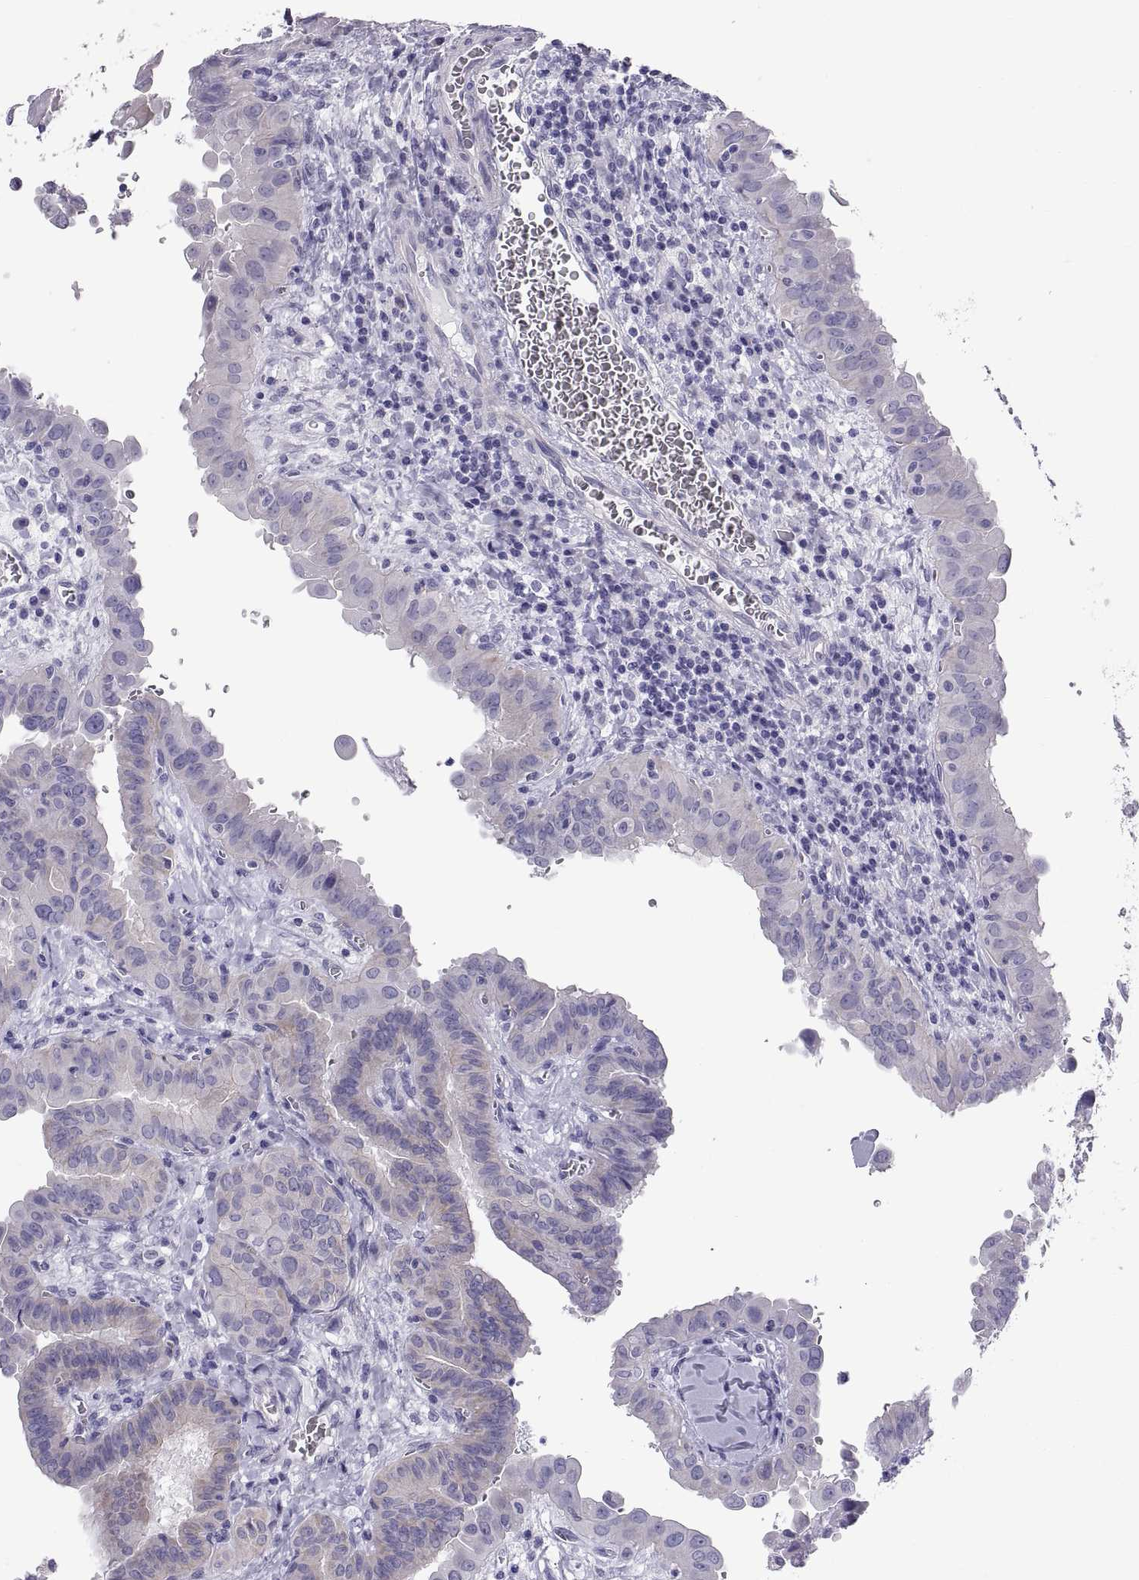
{"staining": {"intensity": "negative", "quantity": "none", "location": "none"}, "tissue": "thyroid cancer", "cell_type": "Tumor cells", "image_type": "cancer", "snomed": [{"axis": "morphology", "description": "Papillary adenocarcinoma, NOS"}, {"axis": "topography", "description": "Thyroid gland"}], "caption": "This micrograph is of thyroid cancer (papillary adenocarcinoma) stained with immunohistochemistry to label a protein in brown with the nuclei are counter-stained blue. There is no positivity in tumor cells.", "gene": "RNASE12", "patient": {"sex": "female", "age": 37}}